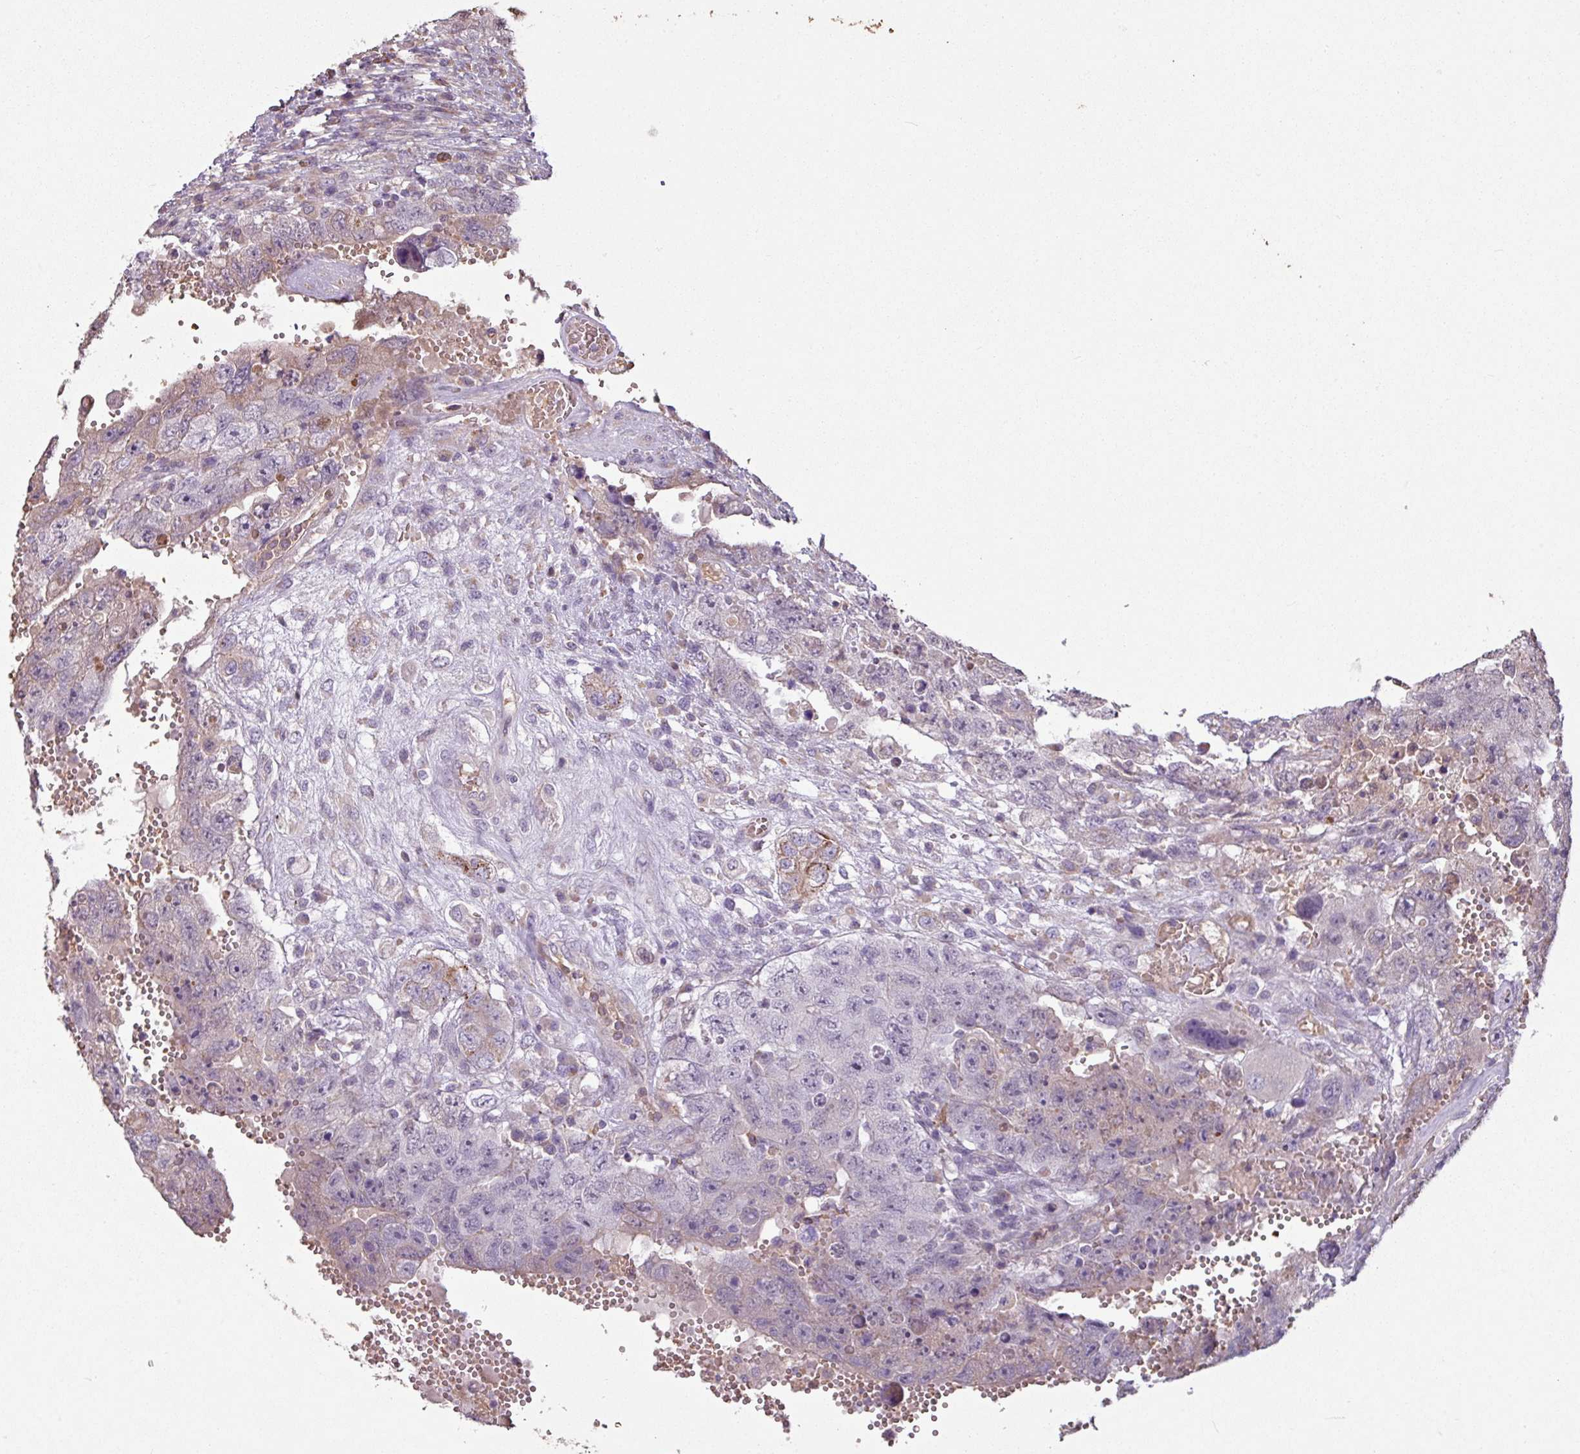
{"staining": {"intensity": "weak", "quantity": "<25%", "location": "cytoplasmic/membranous"}, "tissue": "testis cancer", "cell_type": "Tumor cells", "image_type": "cancer", "snomed": [{"axis": "morphology", "description": "Carcinoma, Embryonal, NOS"}, {"axis": "topography", "description": "Testis"}], "caption": "Immunohistochemistry (IHC) of human embryonal carcinoma (testis) displays no expression in tumor cells. (Stains: DAB immunohistochemistry (IHC) with hematoxylin counter stain, Microscopy: brightfield microscopy at high magnification).", "gene": "NHSL2", "patient": {"sex": "male", "age": 26}}